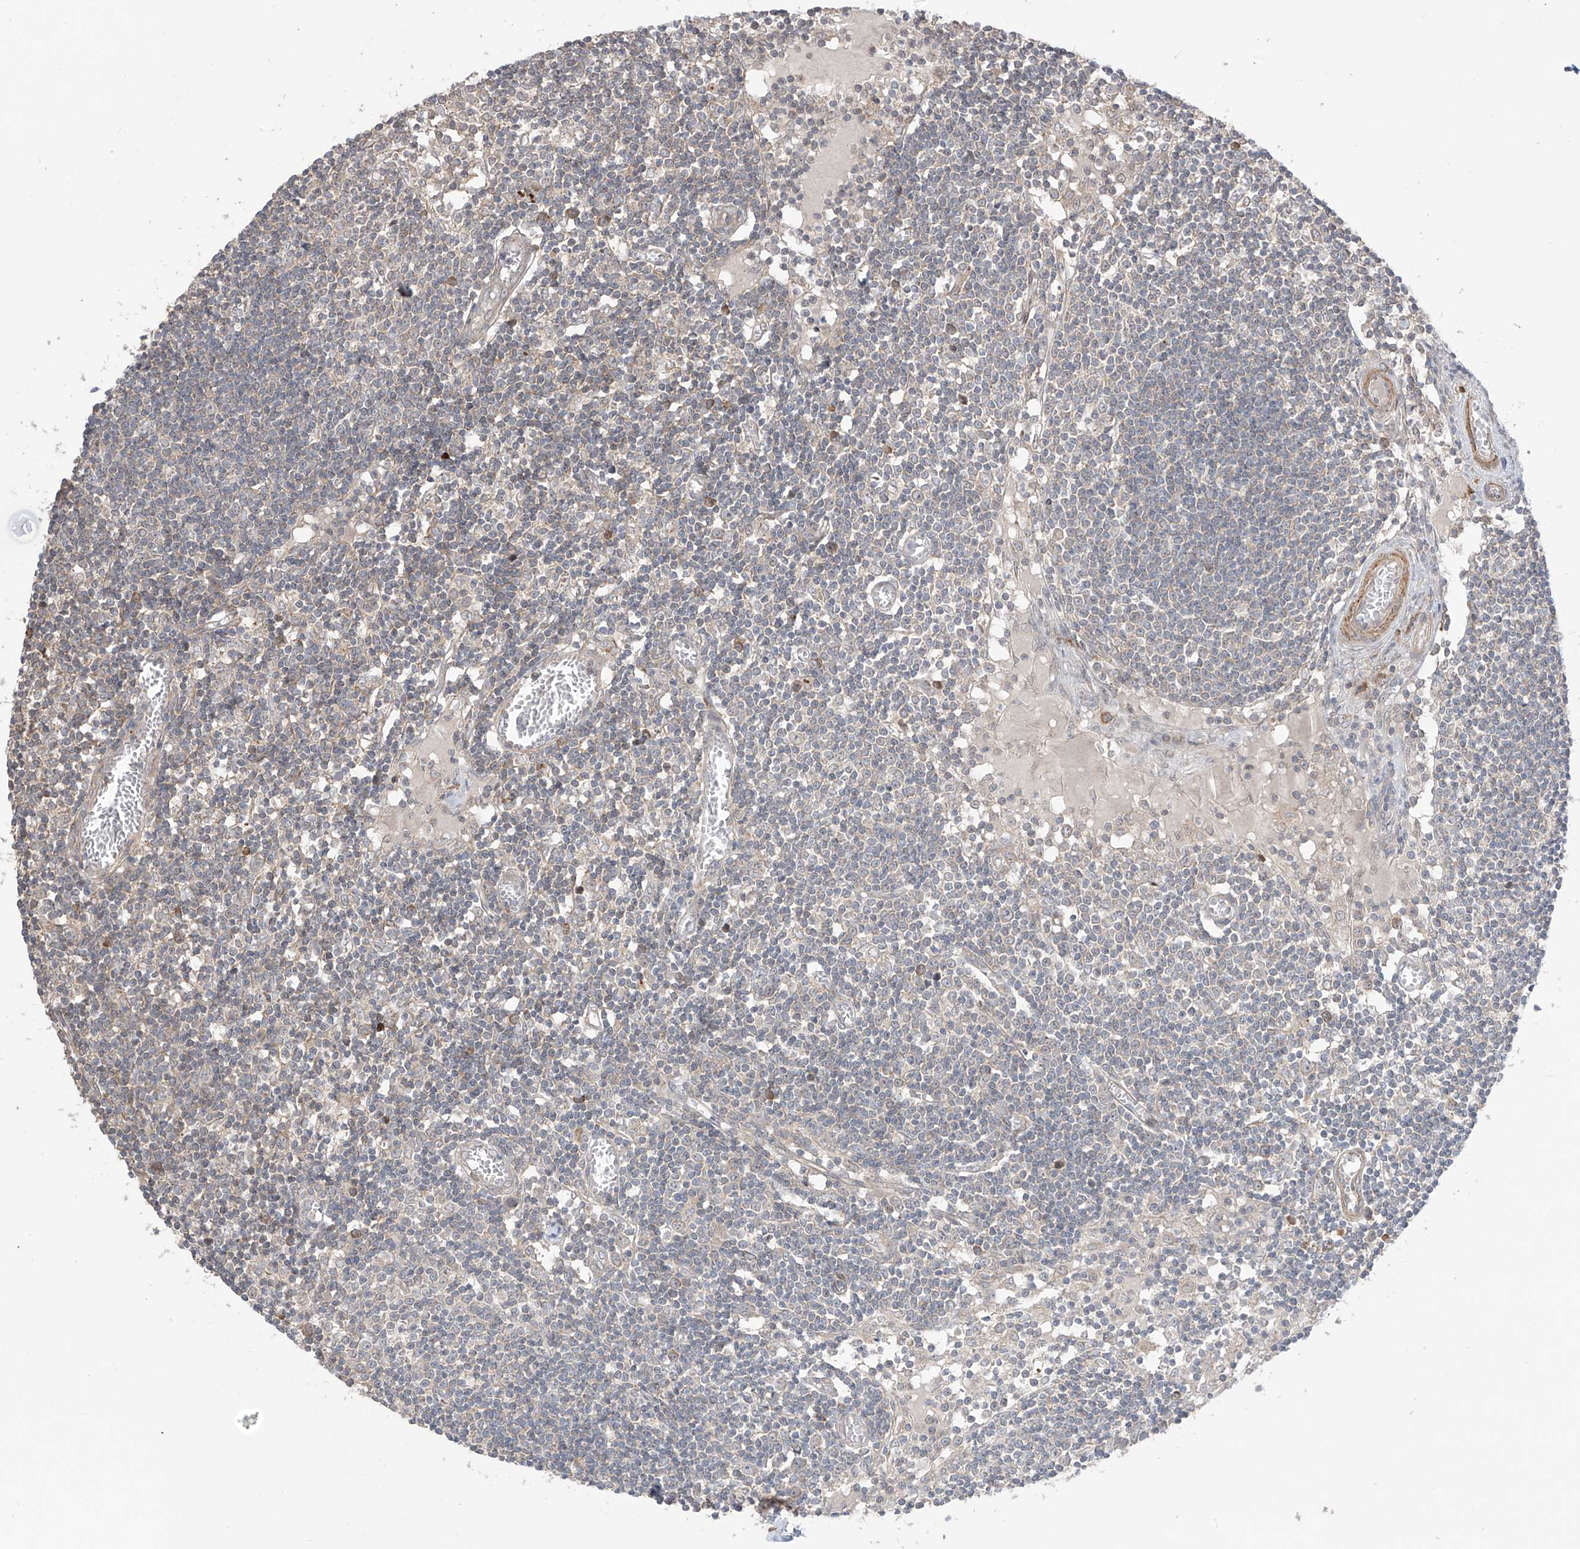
{"staining": {"intensity": "negative", "quantity": "none", "location": "none"}, "tissue": "lymph node", "cell_type": "Germinal center cells", "image_type": "normal", "snomed": [{"axis": "morphology", "description": "Normal tissue, NOS"}, {"axis": "topography", "description": "Lymph node"}], "caption": "The photomicrograph reveals no significant expression in germinal center cells of lymph node. (DAB immunohistochemistry, high magnification).", "gene": "LRRC74A", "patient": {"sex": "female", "age": 11}}